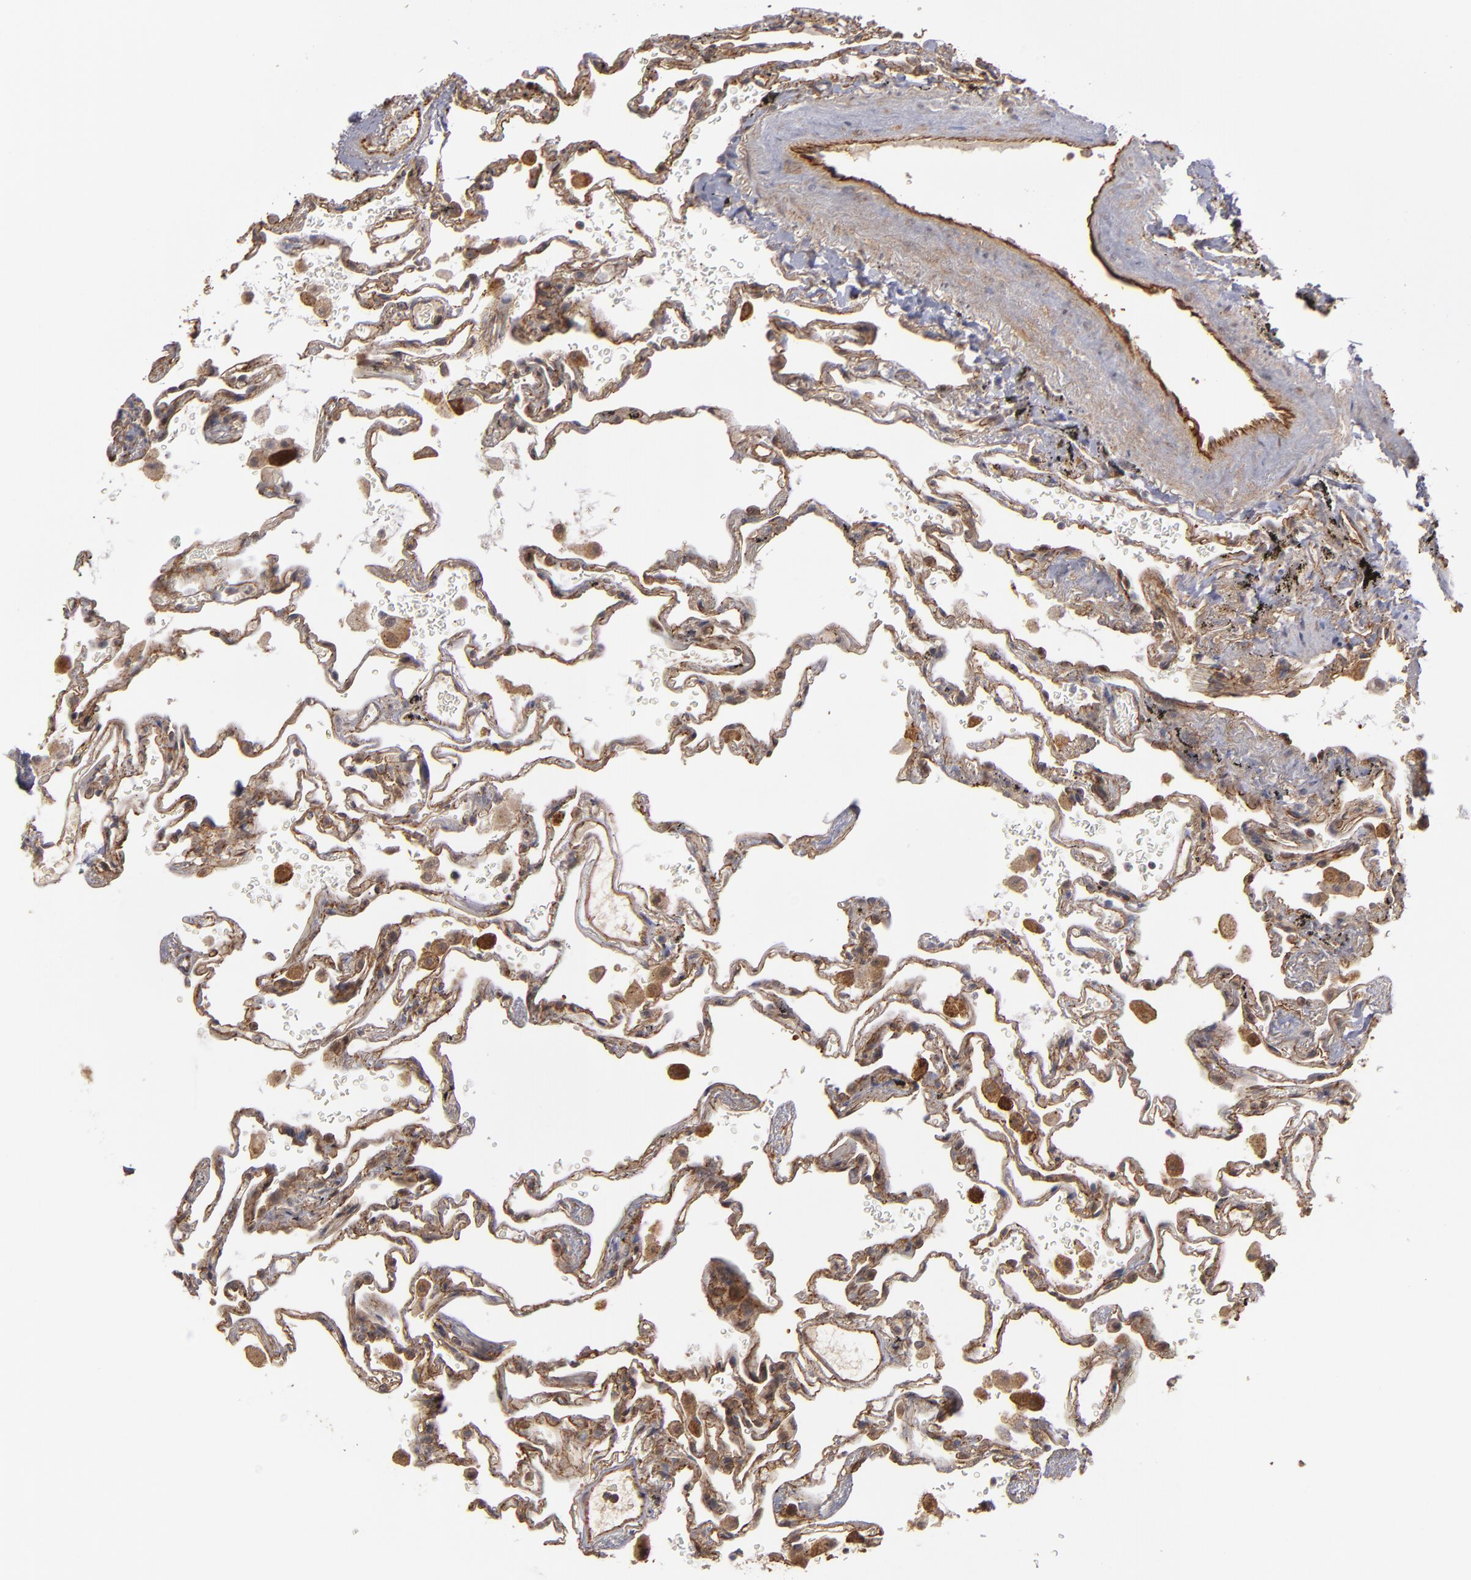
{"staining": {"intensity": "moderate", "quantity": ">75%", "location": "cytoplasmic/membranous"}, "tissue": "lung", "cell_type": "Alveolar cells", "image_type": "normal", "snomed": [{"axis": "morphology", "description": "Normal tissue, NOS"}, {"axis": "morphology", "description": "Inflammation, NOS"}, {"axis": "topography", "description": "Lung"}], "caption": "Protein staining demonstrates moderate cytoplasmic/membranous staining in about >75% of alveolar cells in unremarkable lung. (Brightfield microscopy of DAB IHC at high magnification).", "gene": "TJP1", "patient": {"sex": "male", "age": 69}}